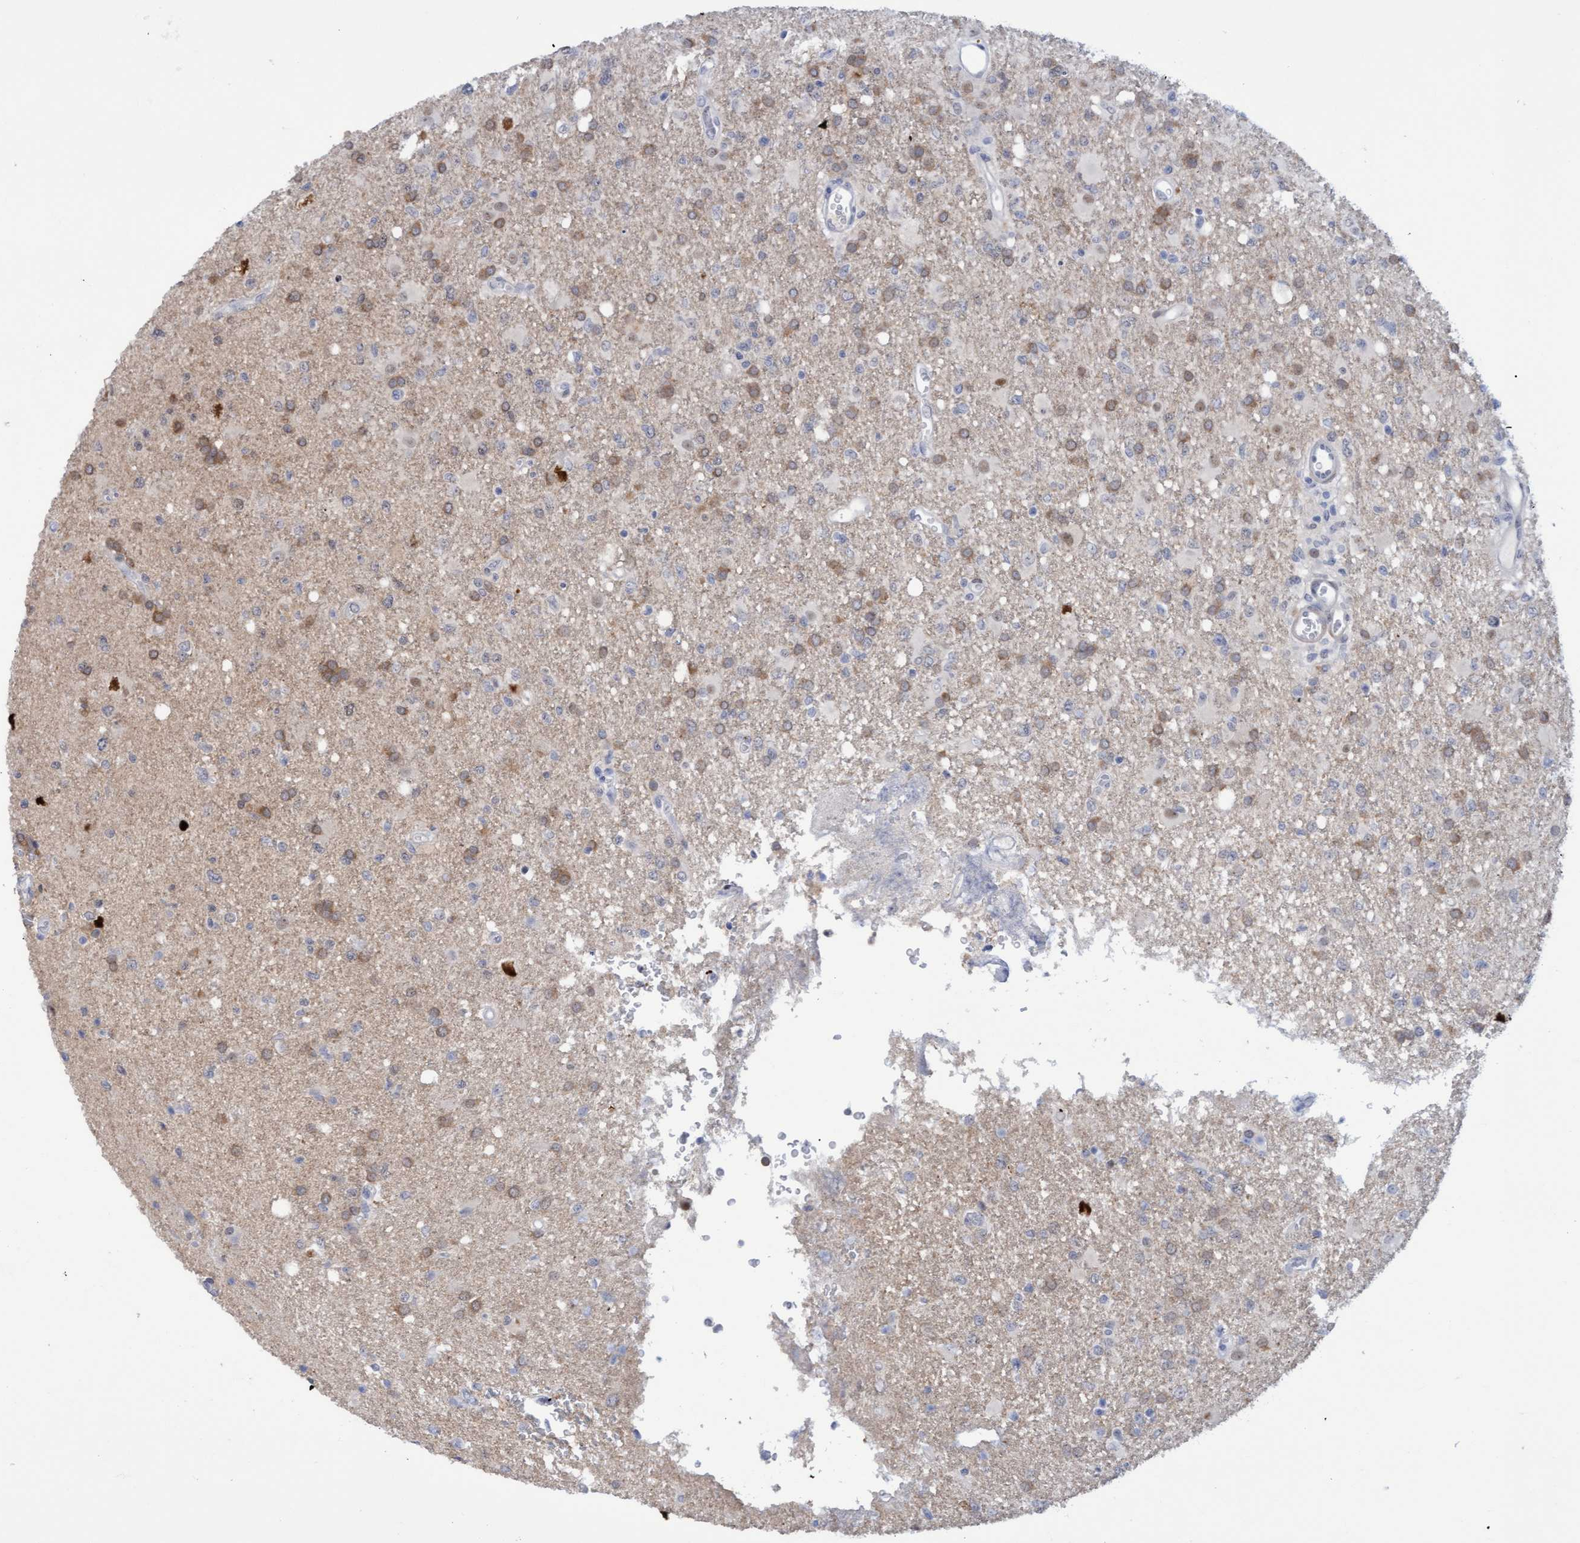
{"staining": {"intensity": "weak", "quantity": "25%-75%", "location": "cytoplasmic/membranous"}, "tissue": "glioma", "cell_type": "Tumor cells", "image_type": "cancer", "snomed": [{"axis": "morphology", "description": "Glioma, malignant, High grade"}, {"axis": "topography", "description": "Brain"}], "caption": "A high-resolution image shows IHC staining of malignant high-grade glioma, which exhibits weak cytoplasmic/membranous expression in about 25%-75% of tumor cells.", "gene": "PINX1", "patient": {"sex": "female", "age": 57}}